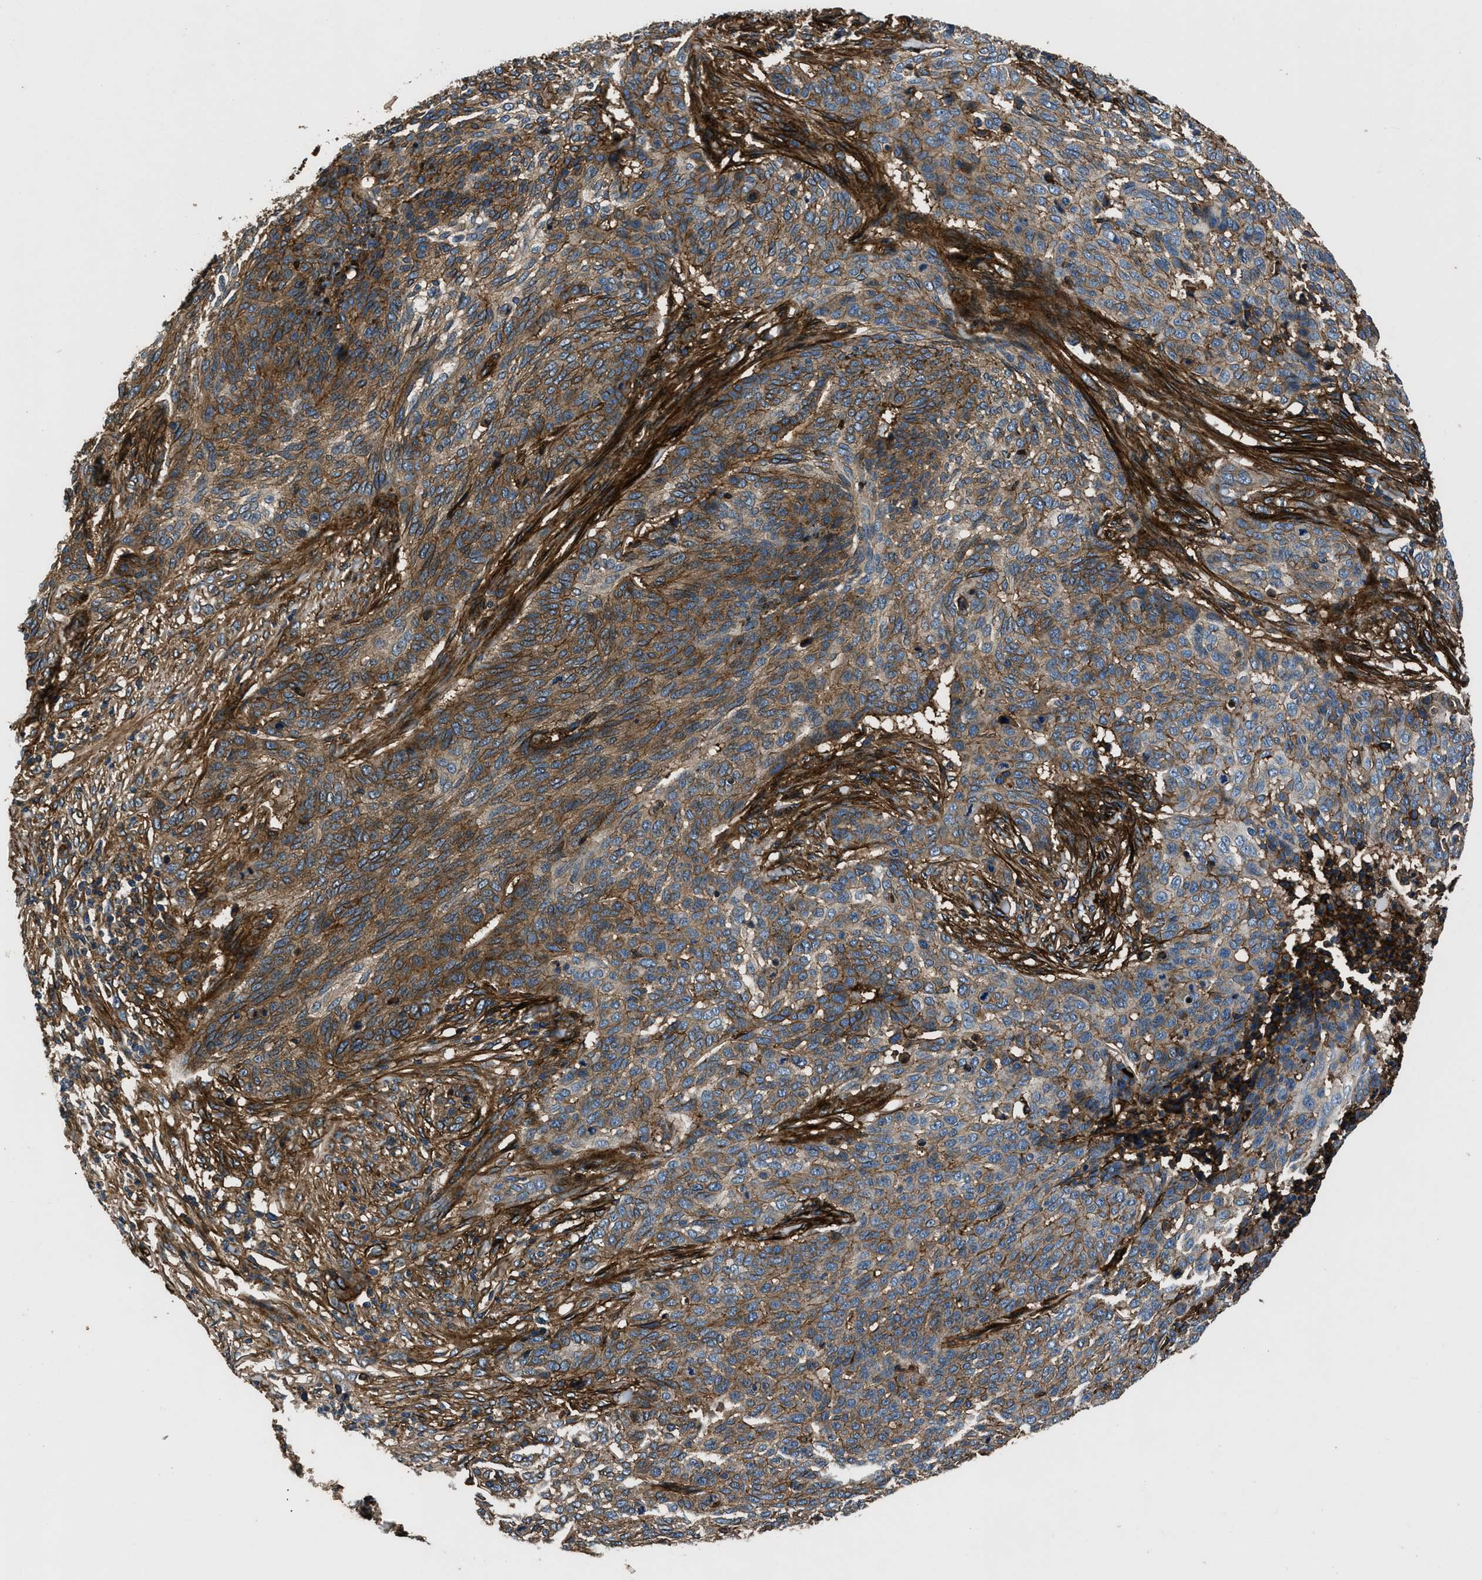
{"staining": {"intensity": "moderate", "quantity": ">75%", "location": "cytoplasmic/membranous"}, "tissue": "skin cancer", "cell_type": "Tumor cells", "image_type": "cancer", "snomed": [{"axis": "morphology", "description": "Basal cell carcinoma"}, {"axis": "topography", "description": "Skin"}], "caption": "This photomicrograph exhibits skin cancer stained with immunohistochemistry to label a protein in brown. The cytoplasmic/membranous of tumor cells show moderate positivity for the protein. Nuclei are counter-stained blue.", "gene": "CD276", "patient": {"sex": "male", "age": 85}}